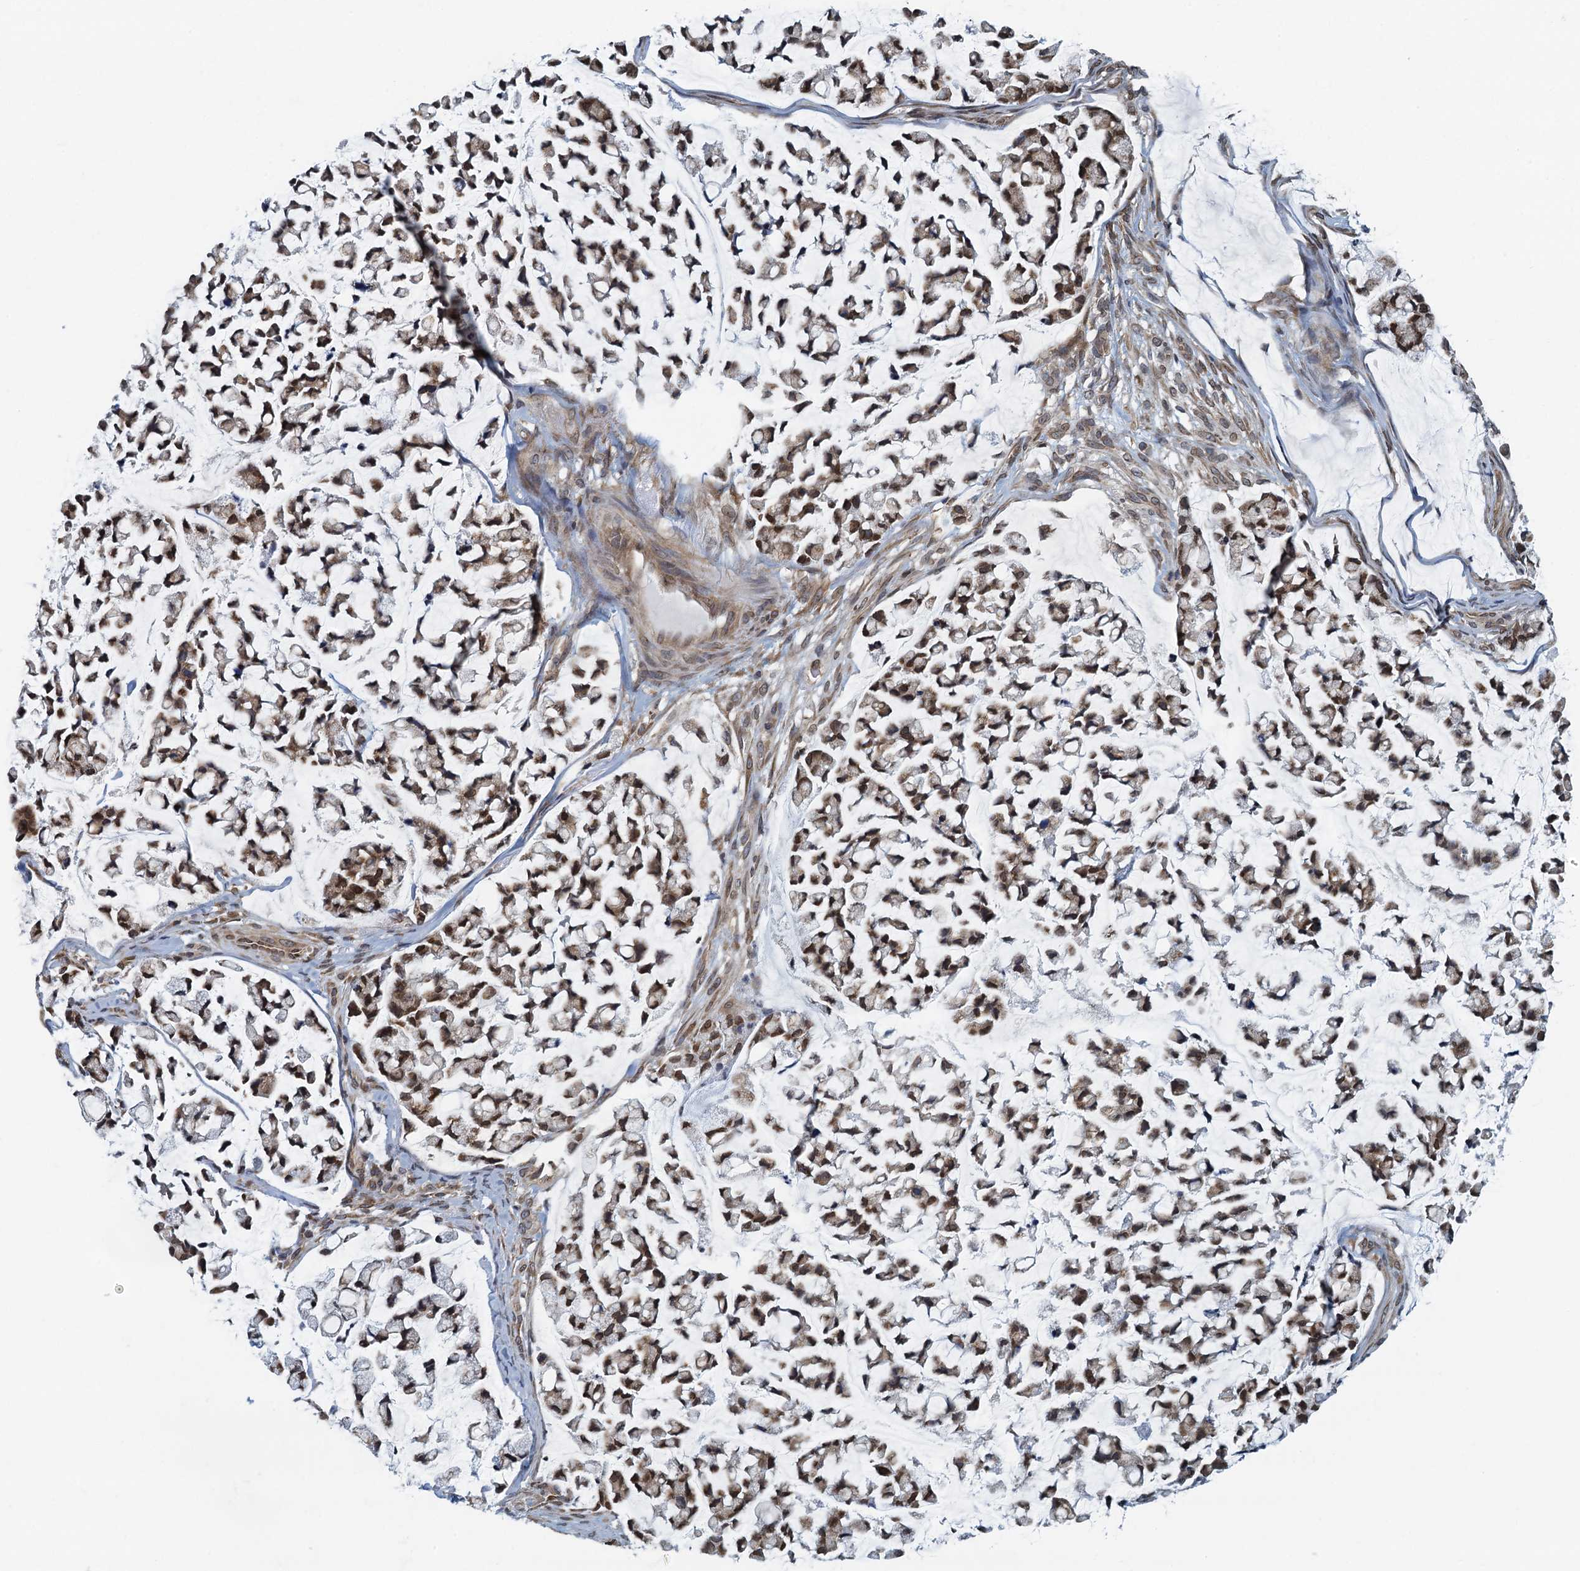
{"staining": {"intensity": "weak", "quantity": ">75%", "location": "cytoplasmic/membranous,nuclear"}, "tissue": "stomach cancer", "cell_type": "Tumor cells", "image_type": "cancer", "snomed": [{"axis": "morphology", "description": "Adenocarcinoma, NOS"}, {"axis": "topography", "description": "Stomach, lower"}], "caption": "A high-resolution photomicrograph shows immunohistochemistry staining of stomach adenocarcinoma, which reveals weak cytoplasmic/membranous and nuclear expression in approximately >75% of tumor cells.", "gene": "CCDC34", "patient": {"sex": "male", "age": 67}}